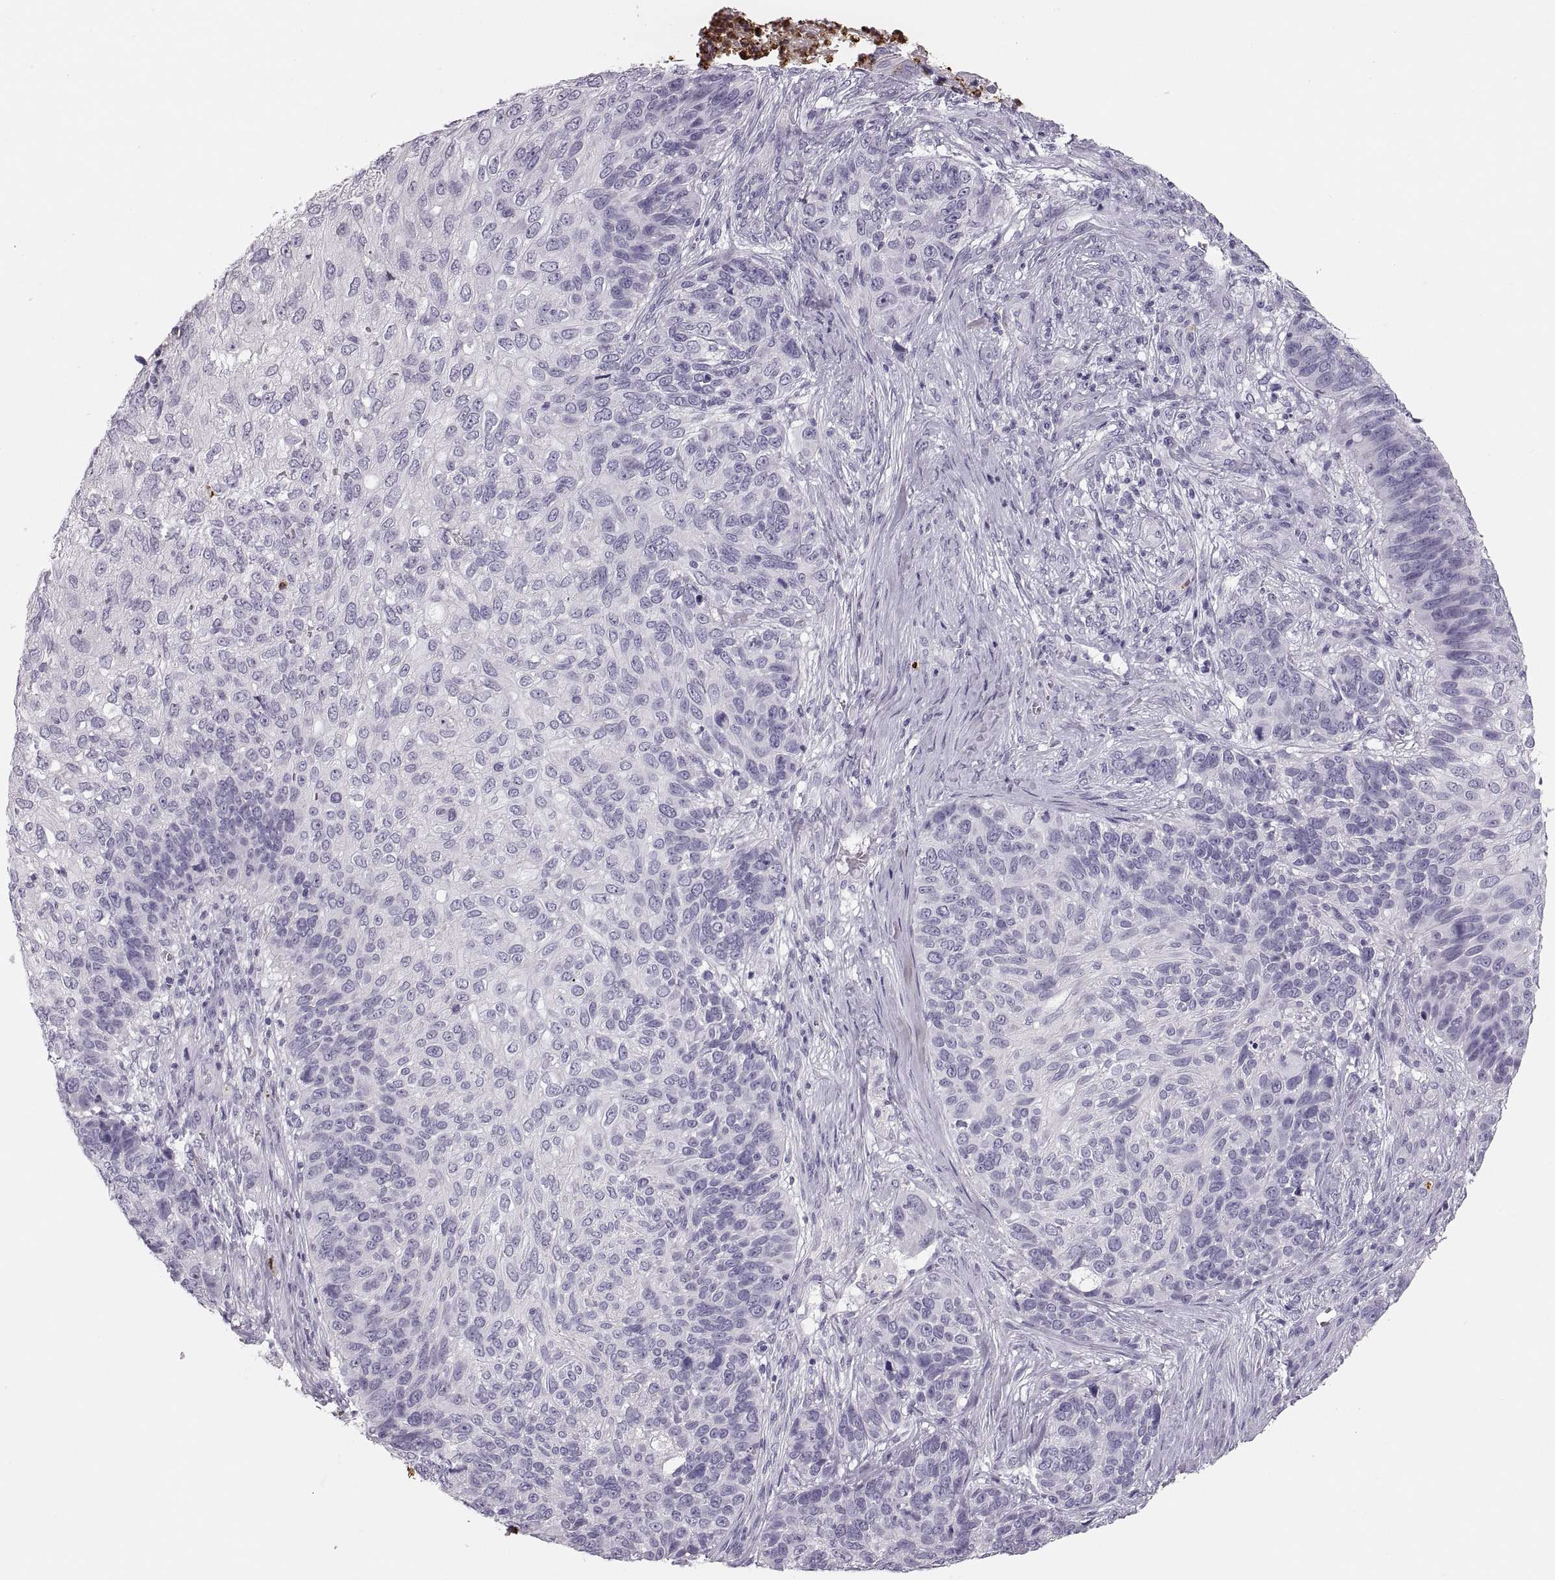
{"staining": {"intensity": "negative", "quantity": "none", "location": "none"}, "tissue": "skin cancer", "cell_type": "Tumor cells", "image_type": "cancer", "snomed": [{"axis": "morphology", "description": "Squamous cell carcinoma, NOS"}, {"axis": "topography", "description": "Skin"}], "caption": "IHC of skin cancer (squamous cell carcinoma) demonstrates no expression in tumor cells.", "gene": "MILR1", "patient": {"sex": "male", "age": 92}}